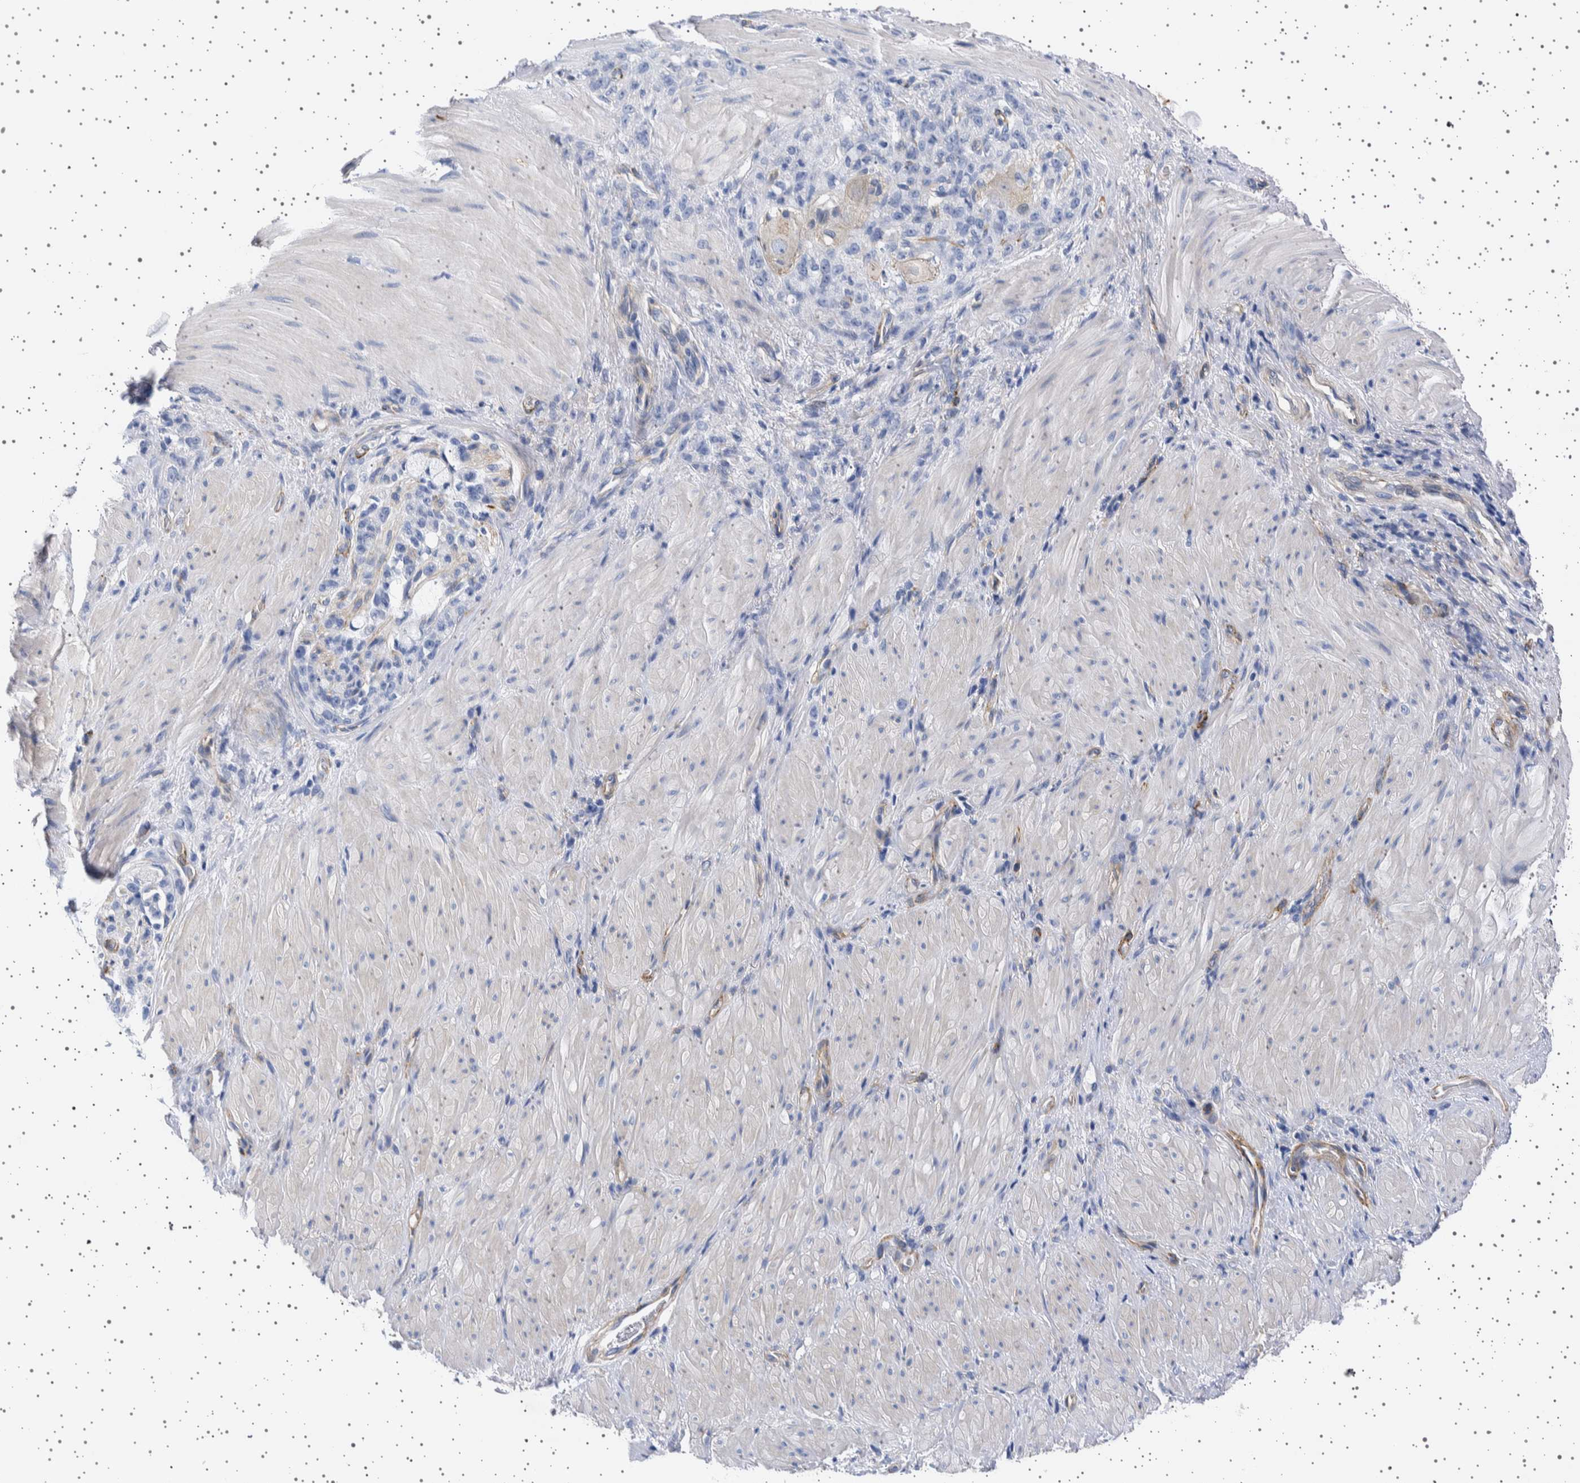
{"staining": {"intensity": "negative", "quantity": "none", "location": "none"}, "tissue": "stomach cancer", "cell_type": "Tumor cells", "image_type": "cancer", "snomed": [{"axis": "morphology", "description": "Normal tissue, NOS"}, {"axis": "morphology", "description": "Adenocarcinoma, NOS"}, {"axis": "topography", "description": "Stomach"}], "caption": "This is a image of immunohistochemistry staining of stomach adenocarcinoma, which shows no positivity in tumor cells. (Stains: DAB (3,3'-diaminobenzidine) IHC with hematoxylin counter stain, Microscopy: brightfield microscopy at high magnification).", "gene": "SEPTIN4", "patient": {"sex": "male", "age": 82}}